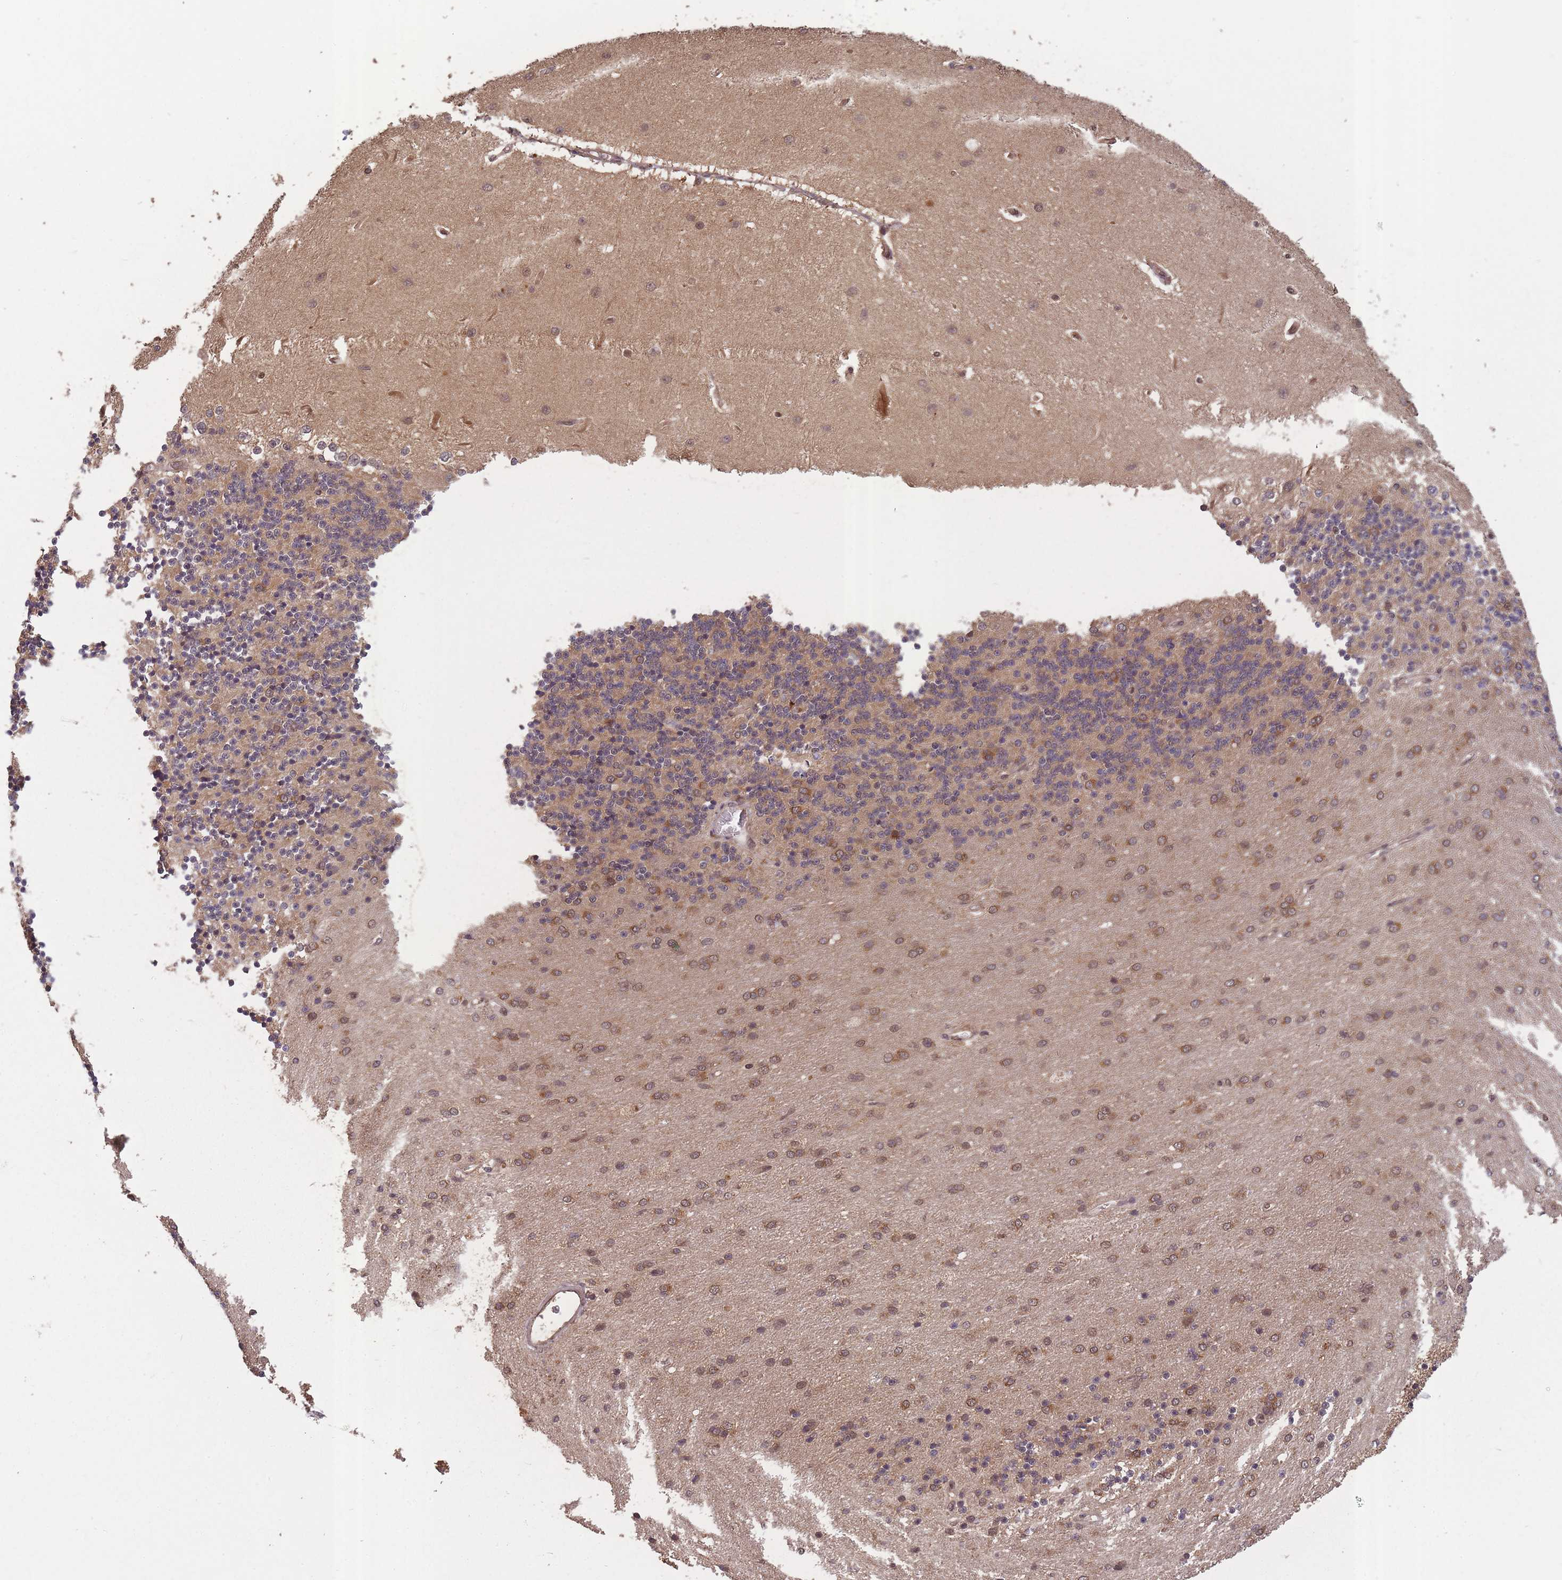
{"staining": {"intensity": "moderate", "quantity": "25%-75%", "location": "cytoplasmic/membranous"}, "tissue": "cerebellum", "cell_type": "Cells in granular layer", "image_type": "normal", "snomed": [{"axis": "morphology", "description": "Normal tissue, NOS"}, {"axis": "topography", "description": "Cerebellum"}], "caption": "IHC photomicrograph of normal cerebellum: human cerebellum stained using immunohistochemistry demonstrates medium levels of moderate protein expression localized specifically in the cytoplasmic/membranous of cells in granular layer, appearing as a cytoplasmic/membranous brown color.", "gene": "PPP6R3", "patient": {"sex": "female", "age": 29}}